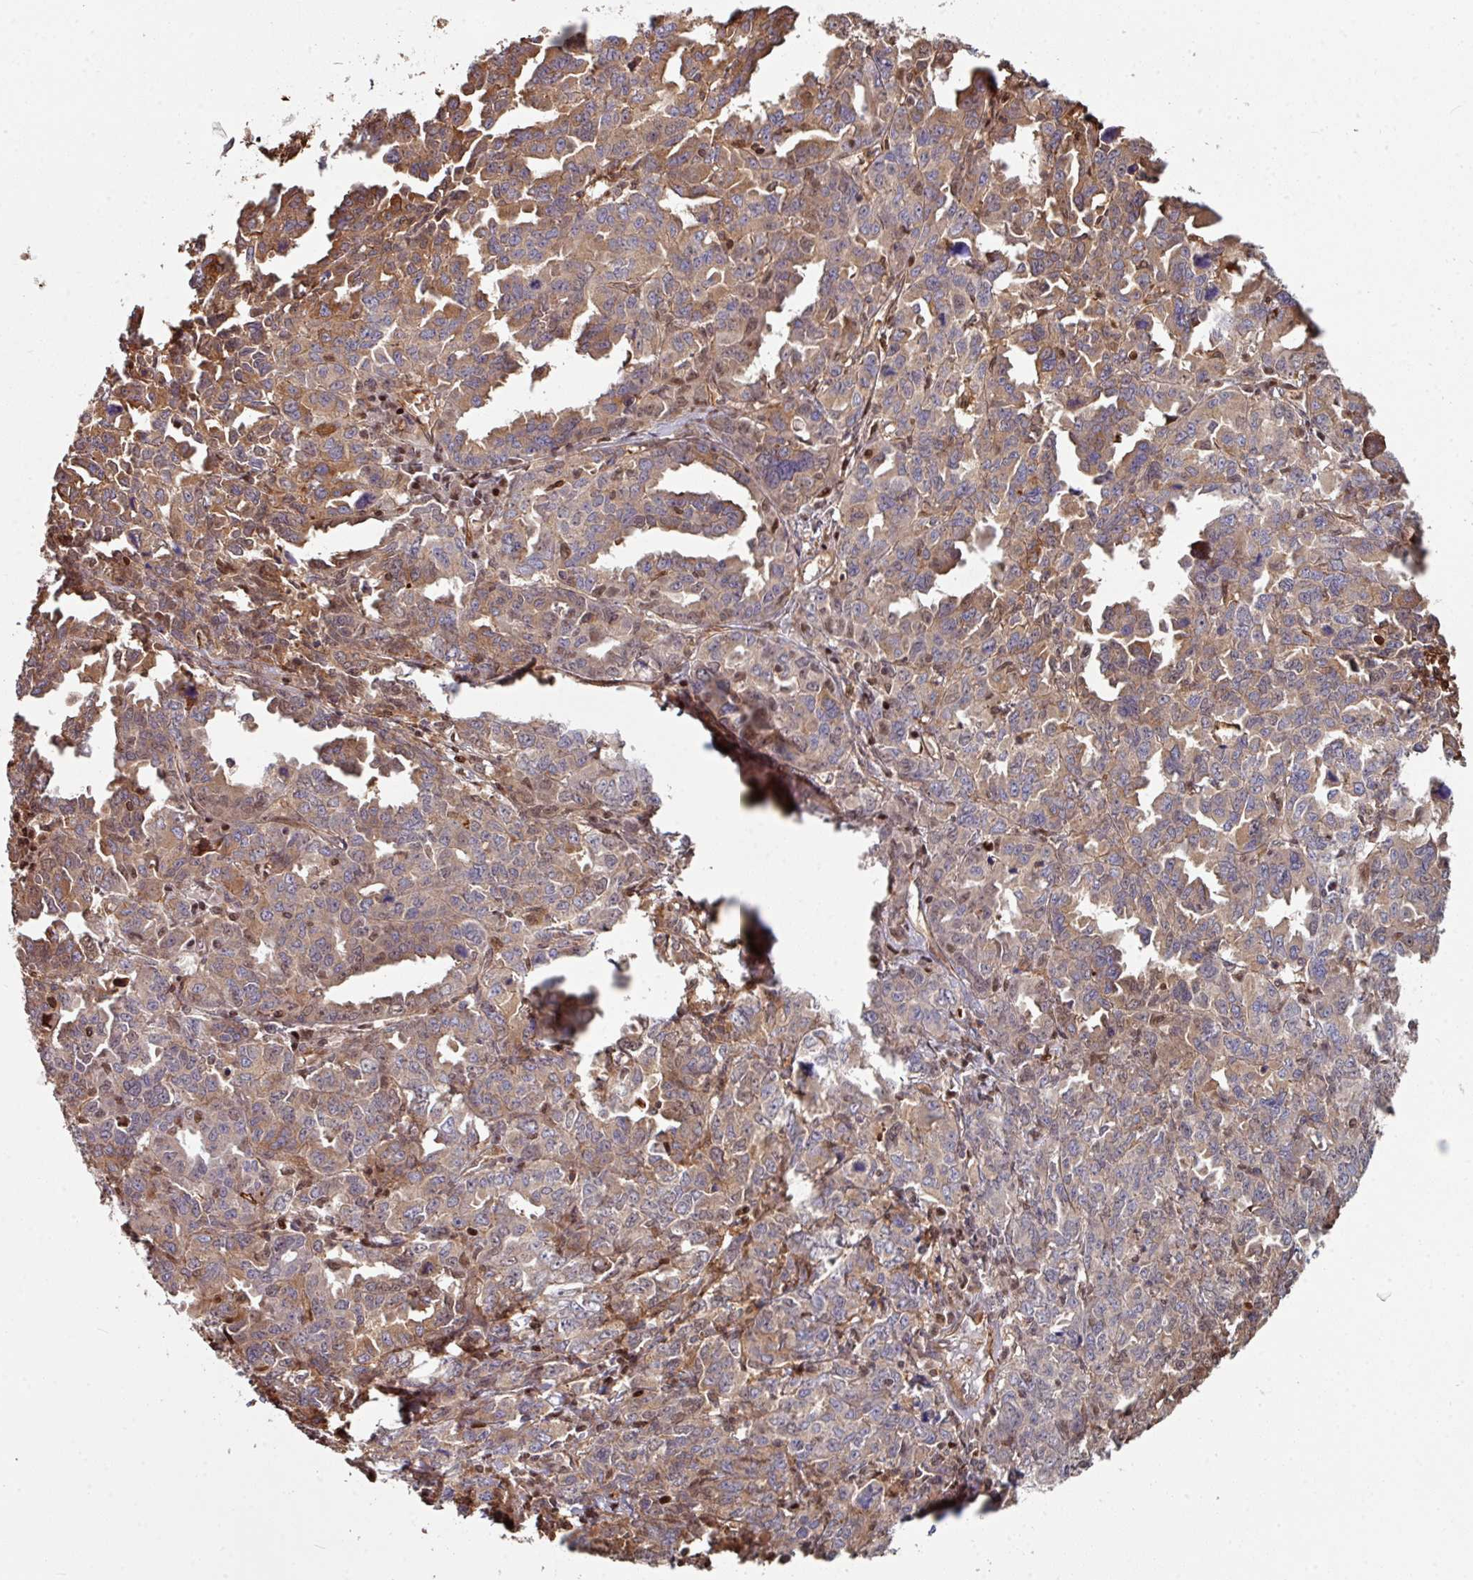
{"staining": {"intensity": "moderate", "quantity": "25%-75%", "location": "cytoplasmic/membranous,nuclear"}, "tissue": "ovarian cancer", "cell_type": "Tumor cells", "image_type": "cancer", "snomed": [{"axis": "morphology", "description": "Adenocarcinoma, NOS"}, {"axis": "morphology", "description": "Carcinoma, endometroid"}, {"axis": "topography", "description": "Ovary"}], "caption": "Human ovarian cancer stained for a protein (brown) exhibits moderate cytoplasmic/membranous and nuclear positive expression in approximately 25%-75% of tumor cells.", "gene": "ANO9", "patient": {"sex": "female", "age": 72}}